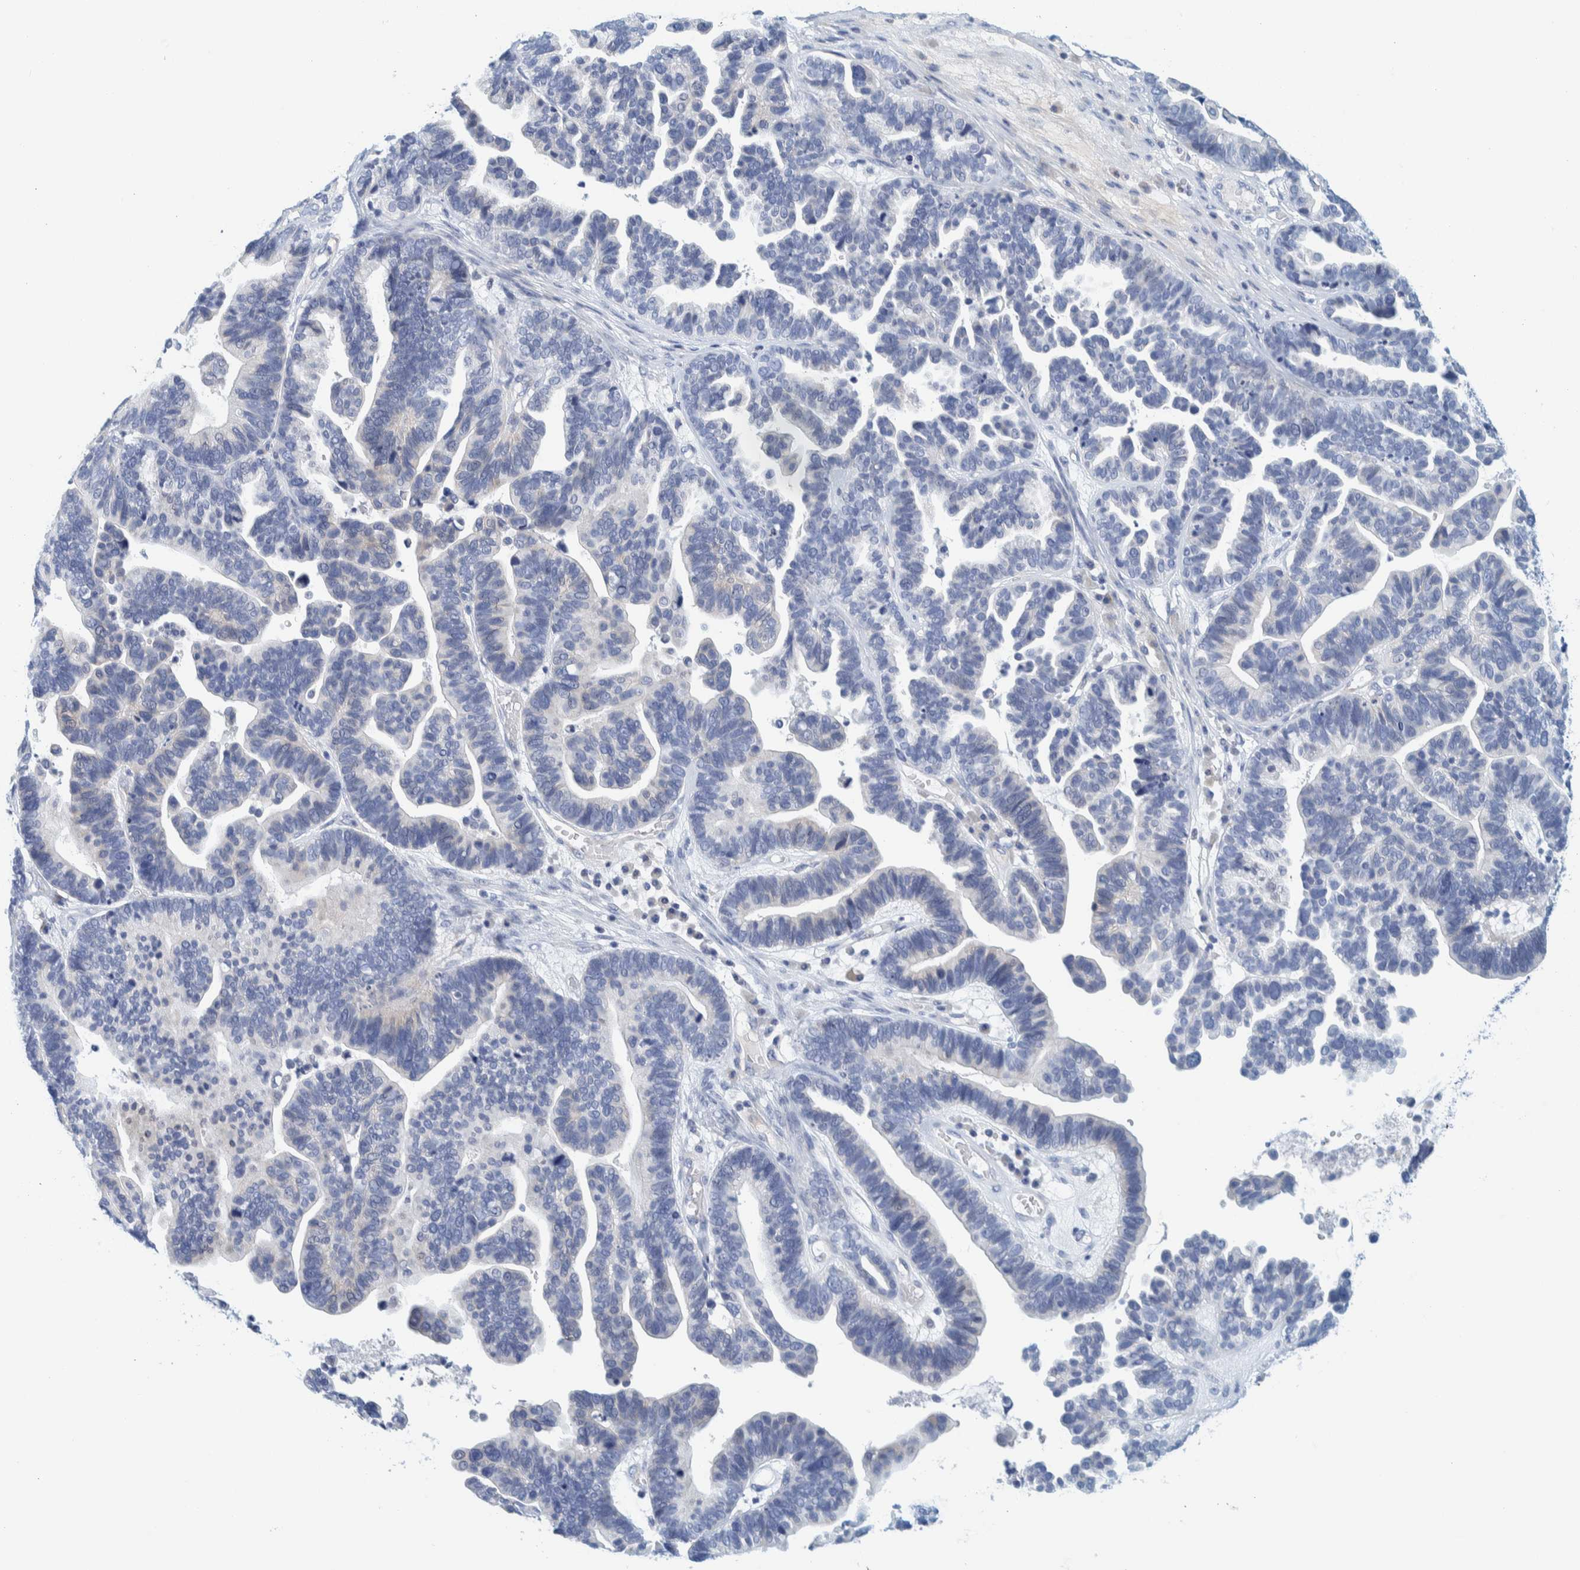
{"staining": {"intensity": "negative", "quantity": "none", "location": "none"}, "tissue": "ovarian cancer", "cell_type": "Tumor cells", "image_type": "cancer", "snomed": [{"axis": "morphology", "description": "Cystadenocarcinoma, serous, NOS"}, {"axis": "topography", "description": "Ovary"}], "caption": "Immunohistochemical staining of human serous cystadenocarcinoma (ovarian) demonstrates no significant staining in tumor cells.", "gene": "MOG", "patient": {"sex": "female", "age": 56}}